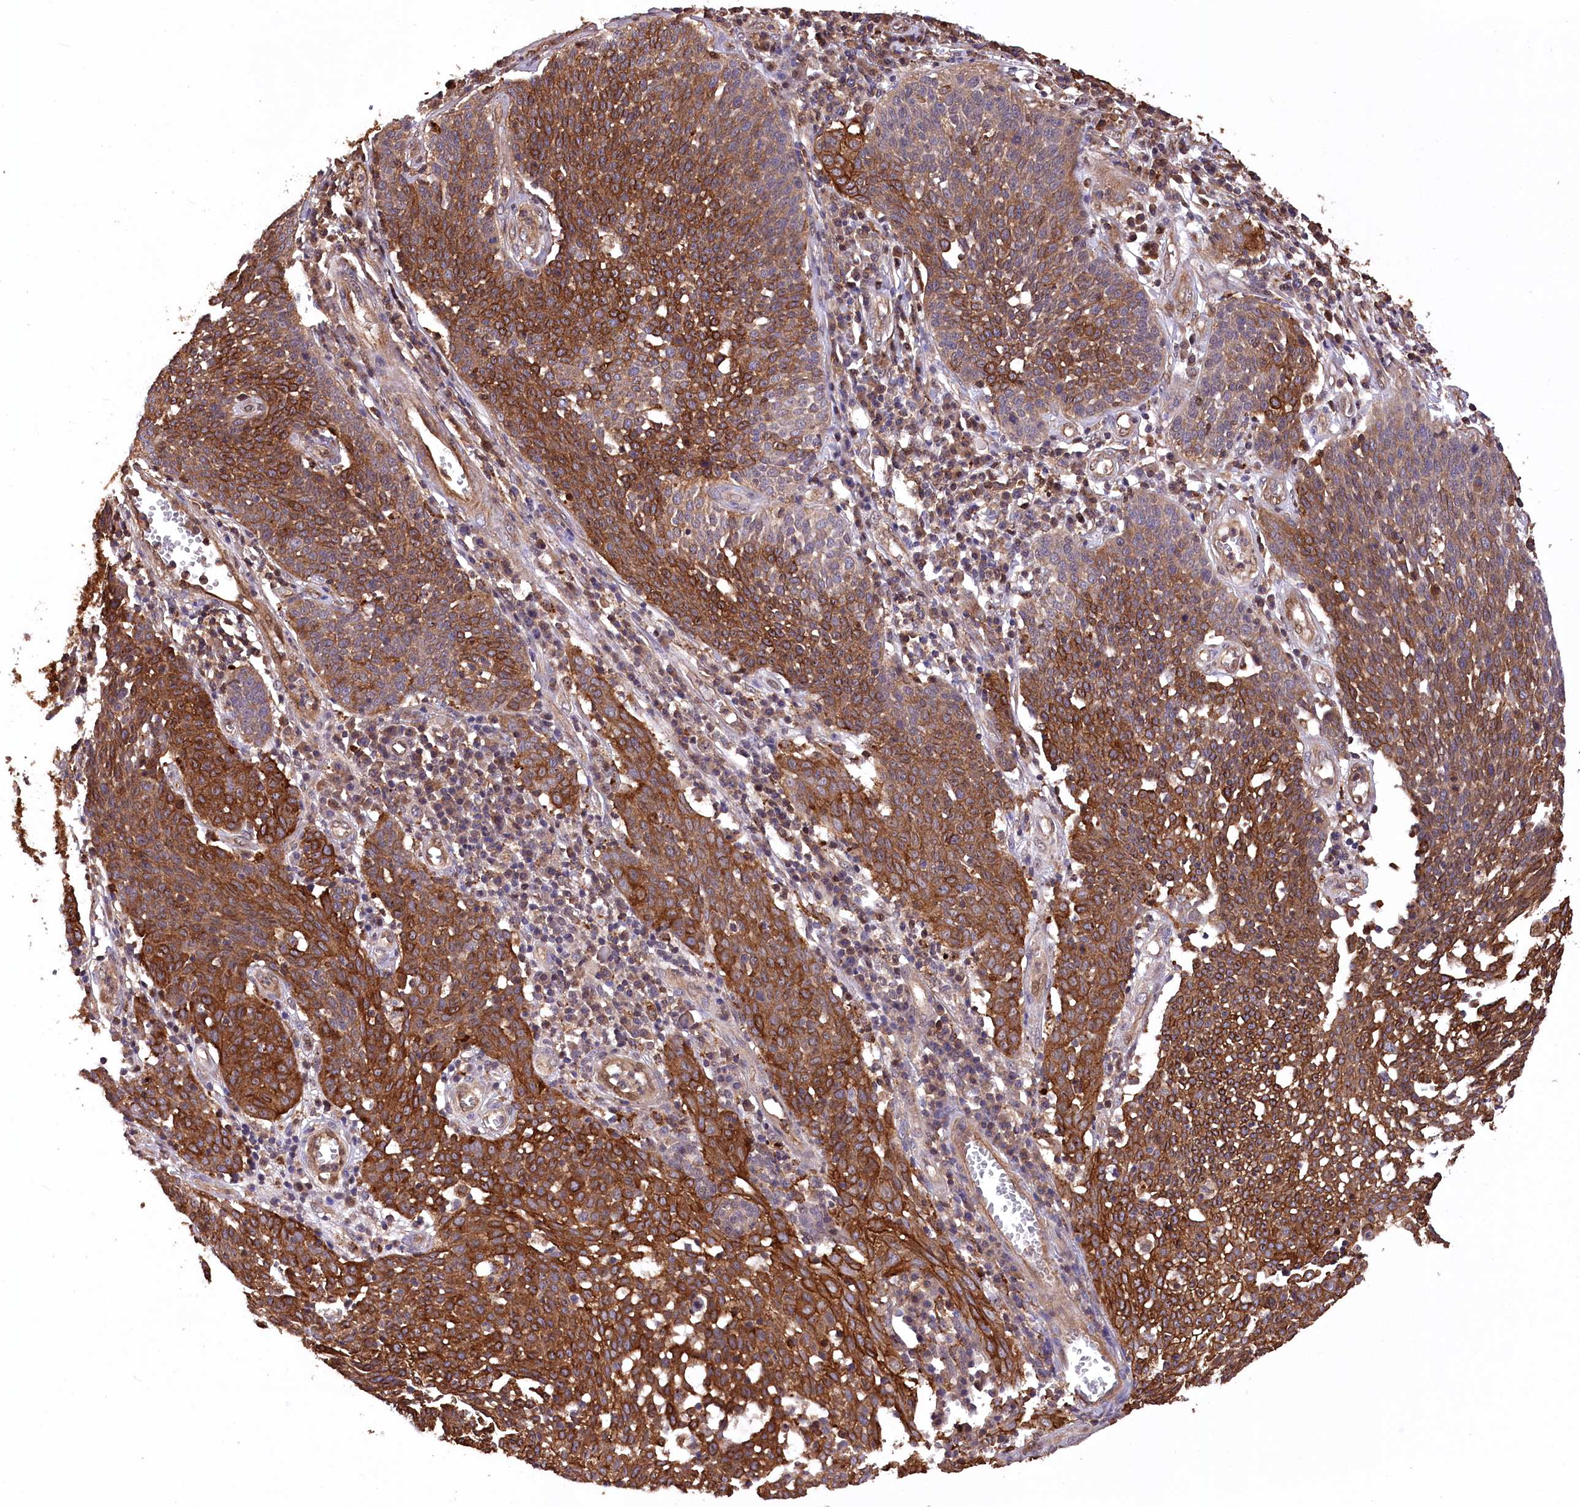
{"staining": {"intensity": "strong", "quantity": ">75%", "location": "cytoplasmic/membranous"}, "tissue": "cervical cancer", "cell_type": "Tumor cells", "image_type": "cancer", "snomed": [{"axis": "morphology", "description": "Squamous cell carcinoma, NOS"}, {"axis": "topography", "description": "Cervix"}], "caption": "Immunohistochemistry photomicrograph of human cervical cancer (squamous cell carcinoma) stained for a protein (brown), which shows high levels of strong cytoplasmic/membranous staining in about >75% of tumor cells.", "gene": "DPP3", "patient": {"sex": "female", "age": 34}}